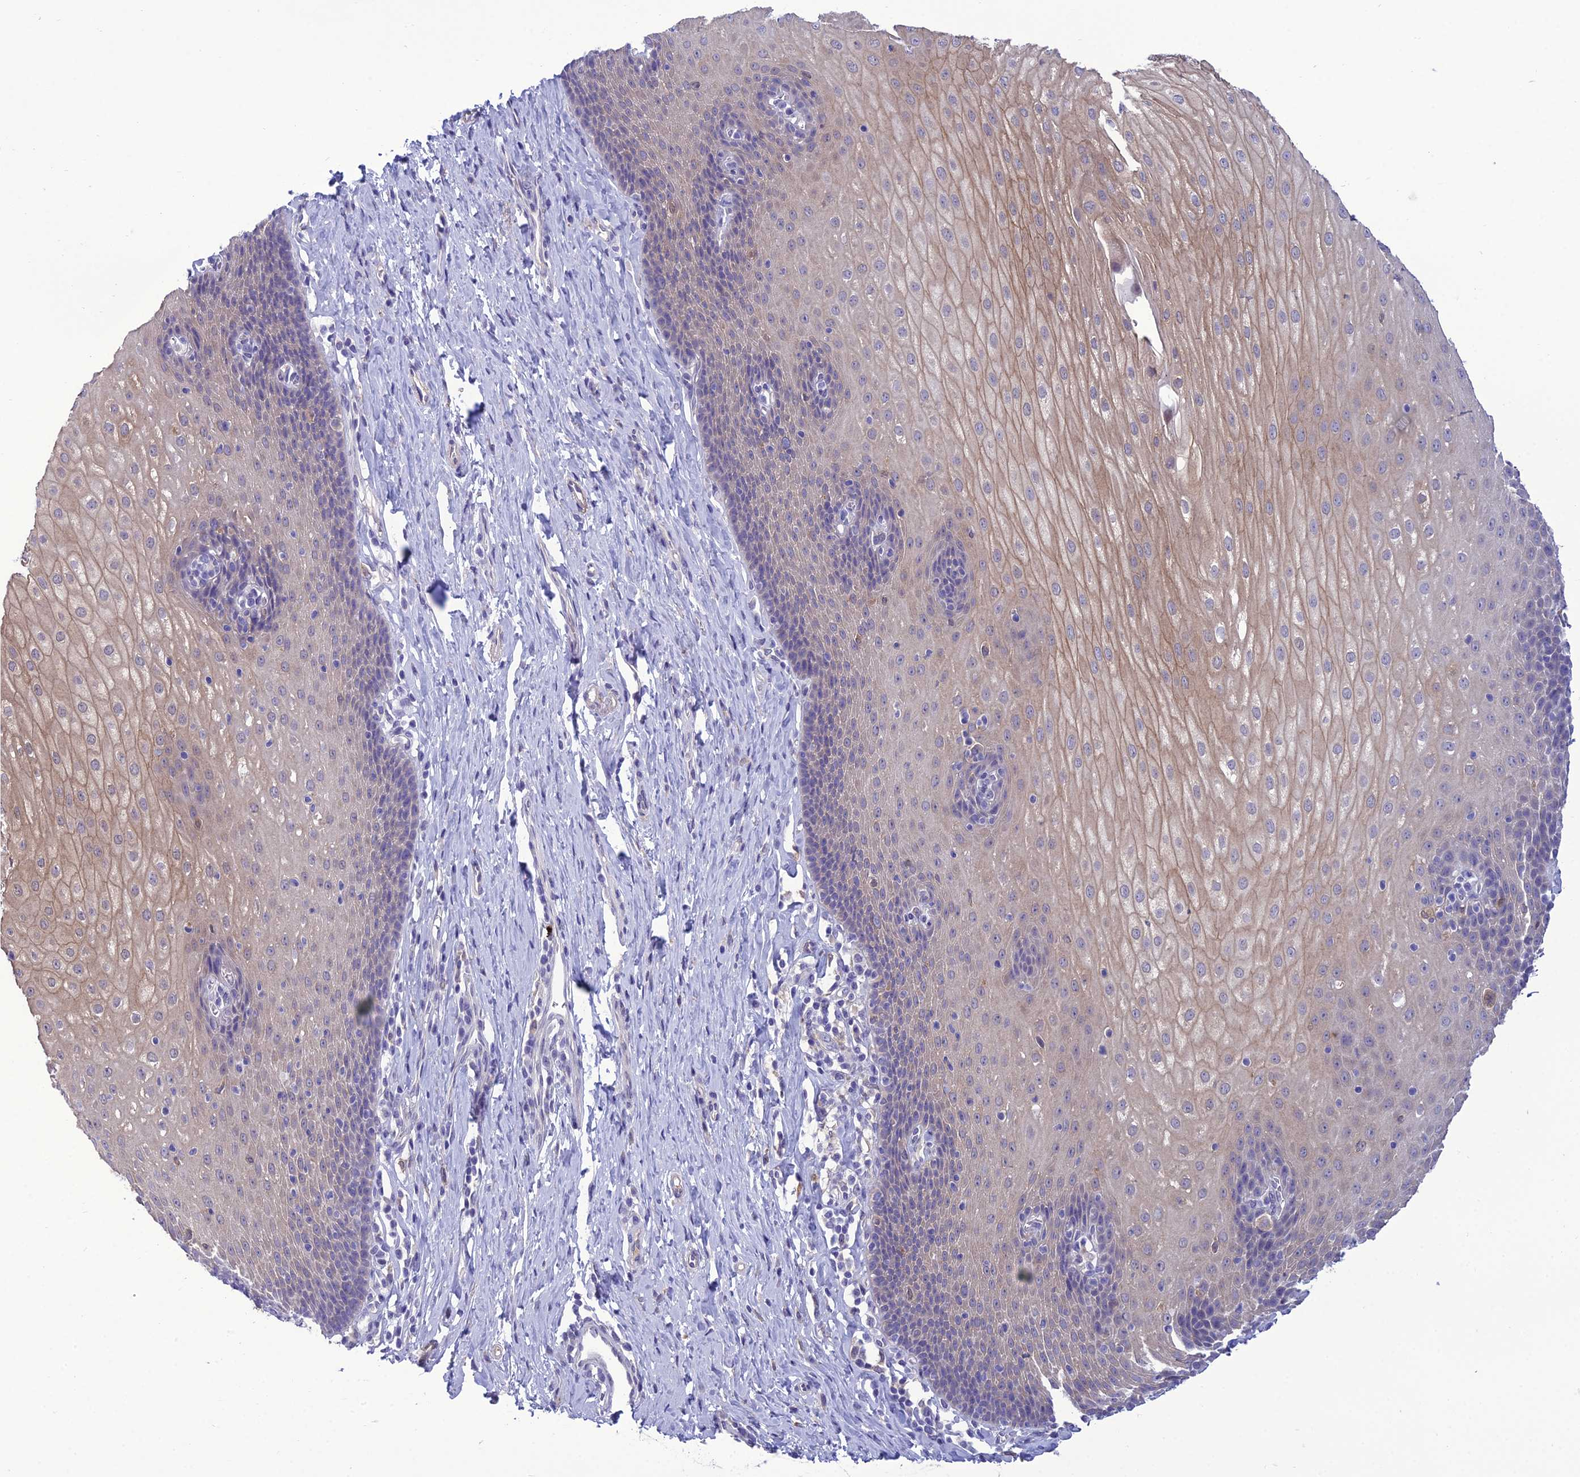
{"staining": {"intensity": "moderate", "quantity": "<25%", "location": "cytoplasmic/membranous"}, "tissue": "esophagus", "cell_type": "Squamous epithelial cells", "image_type": "normal", "snomed": [{"axis": "morphology", "description": "Normal tissue, NOS"}, {"axis": "topography", "description": "Esophagus"}], "caption": "A high-resolution photomicrograph shows immunohistochemistry (IHC) staining of benign esophagus, which shows moderate cytoplasmic/membranous expression in about <25% of squamous epithelial cells. (DAB (3,3'-diaminobenzidine) IHC, brown staining for protein, blue staining for nuclei).", "gene": "ANKS4B", "patient": {"sex": "female", "age": 61}}